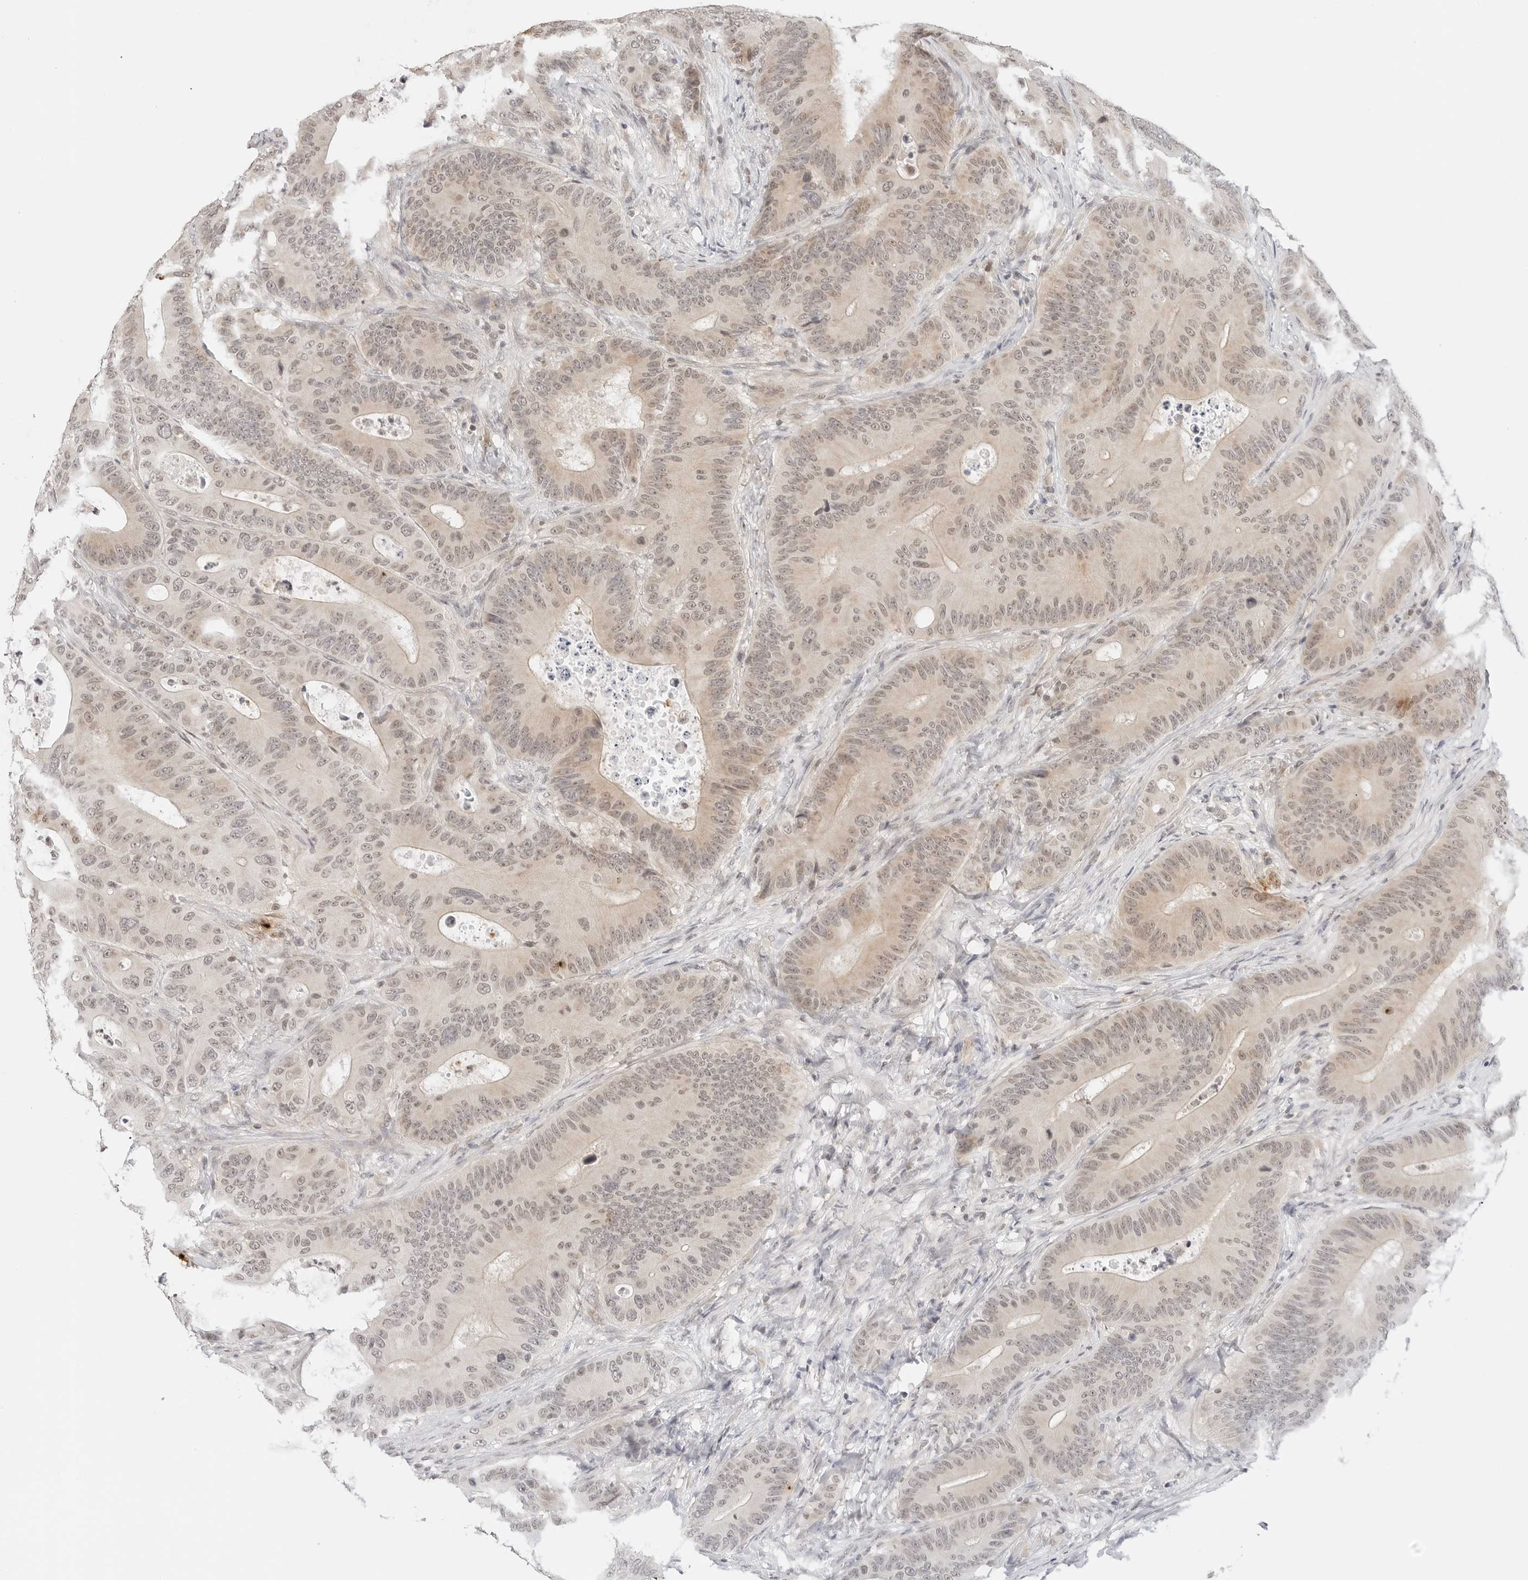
{"staining": {"intensity": "weak", "quantity": ">75%", "location": "cytoplasmic/membranous,nuclear"}, "tissue": "colorectal cancer", "cell_type": "Tumor cells", "image_type": "cancer", "snomed": [{"axis": "morphology", "description": "Adenocarcinoma, NOS"}, {"axis": "topography", "description": "Colon"}], "caption": "Tumor cells exhibit low levels of weak cytoplasmic/membranous and nuclear expression in about >75% of cells in human colorectal cancer (adenocarcinoma). (IHC, brightfield microscopy, high magnification).", "gene": "GPR34", "patient": {"sex": "male", "age": 83}}